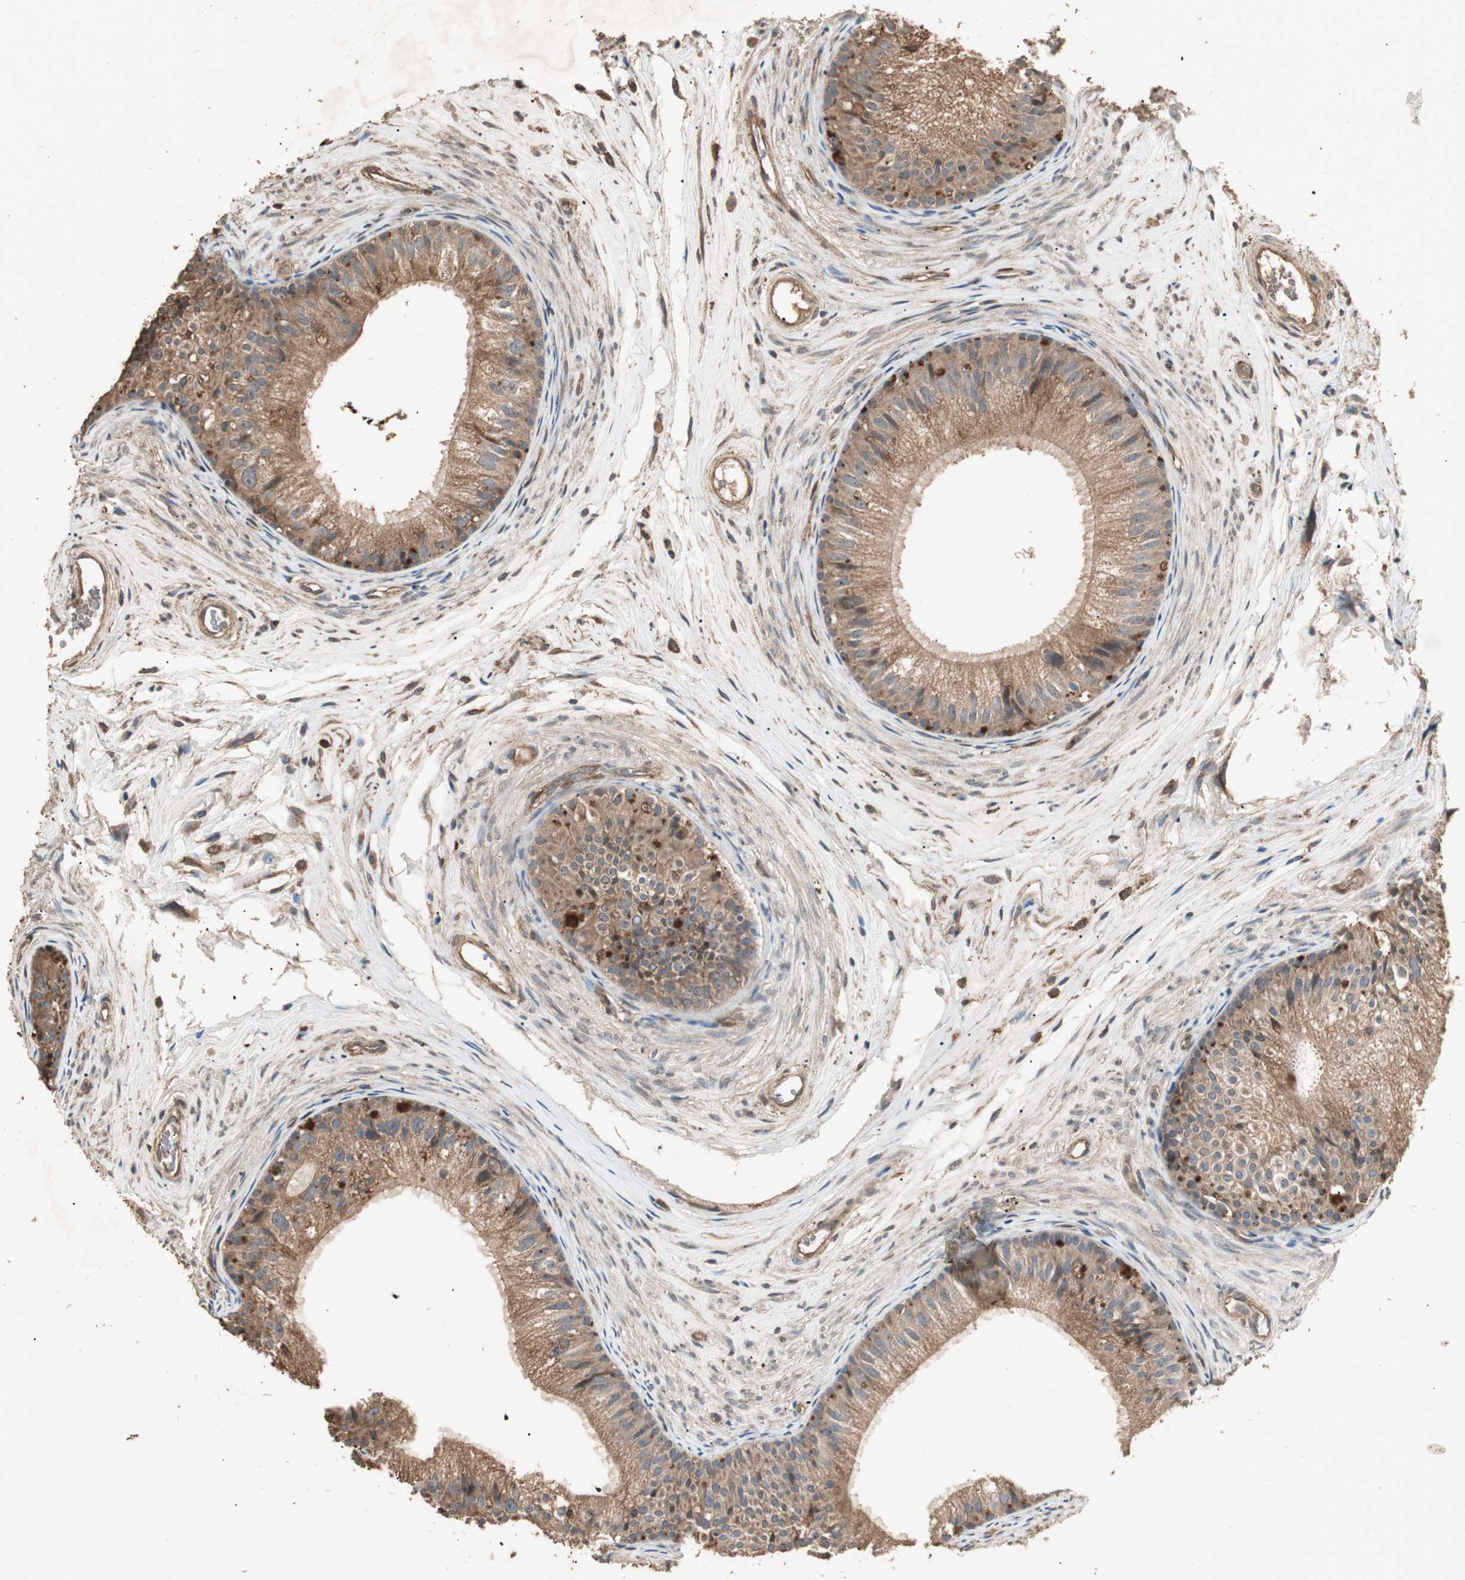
{"staining": {"intensity": "moderate", "quantity": ">75%", "location": "cytoplasmic/membranous"}, "tissue": "epididymis", "cell_type": "Glandular cells", "image_type": "normal", "snomed": [{"axis": "morphology", "description": "Normal tissue, NOS"}, {"axis": "topography", "description": "Epididymis"}], "caption": "Epididymis stained for a protein (brown) displays moderate cytoplasmic/membranous positive expression in approximately >75% of glandular cells.", "gene": "CCN4", "patient": {"sex": "male", "age": 56}}